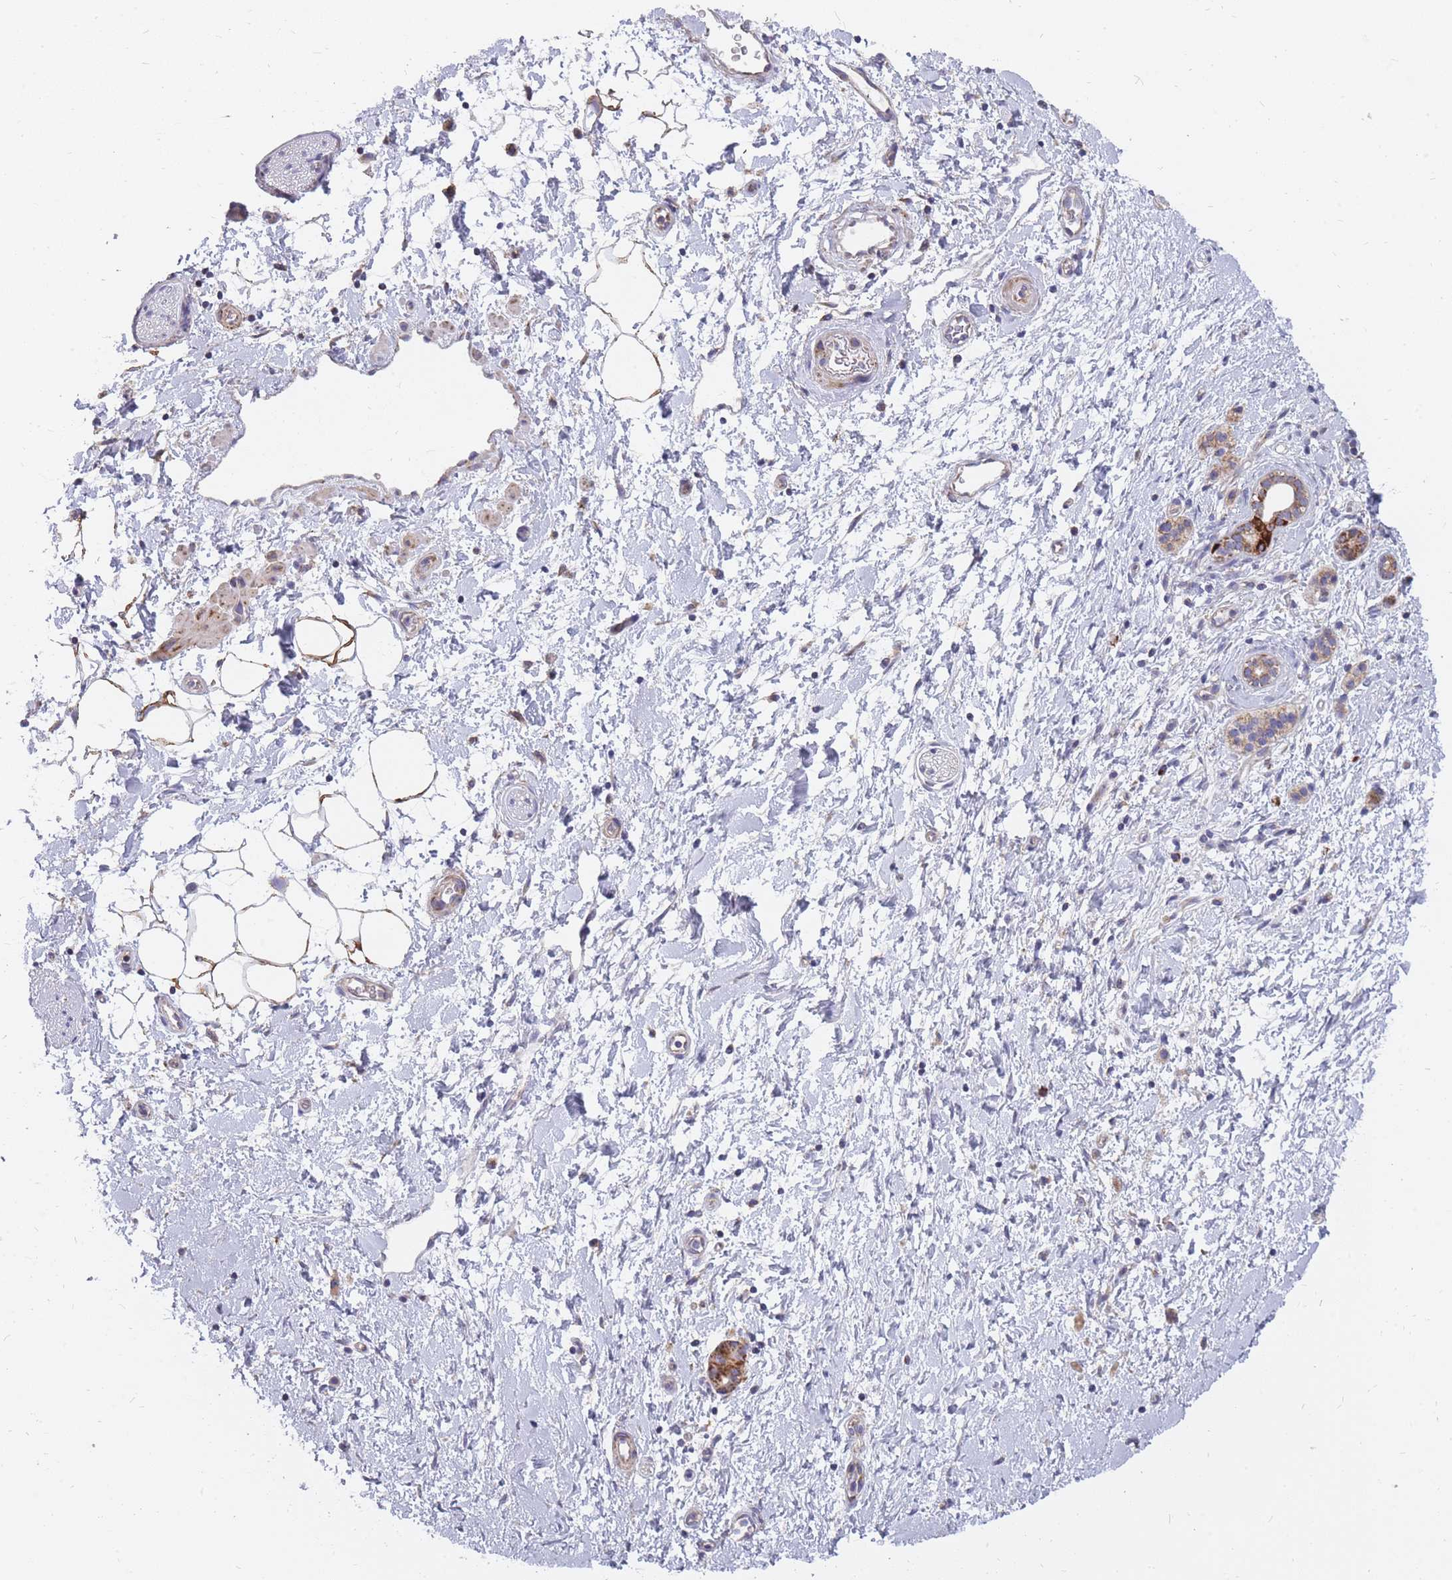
{"staining": {"intensity": "moderate", "quantity": "<25%", "location": "cytoplasmic/membranous"}, "tissue": "adipose tissue", "cell_type": "Adipocytes", "image_type": "normal", "snomed": [{"axis": "morphology", "description": "Normal tissue, NOS"}, {"axis": "morphology", "description": "Adenocarcinoma, NOS"}, {"axis": "topography", "description": "Pancreas"}, {"axis": "topography", "description": "Peripheral nerve tissue"}], "caption": "Adipose tissue stained with a protein marker displays moderate staining in adipocytes.", "gene": "ALKBH4", "patient": {"sex": "female", "age": 77}}